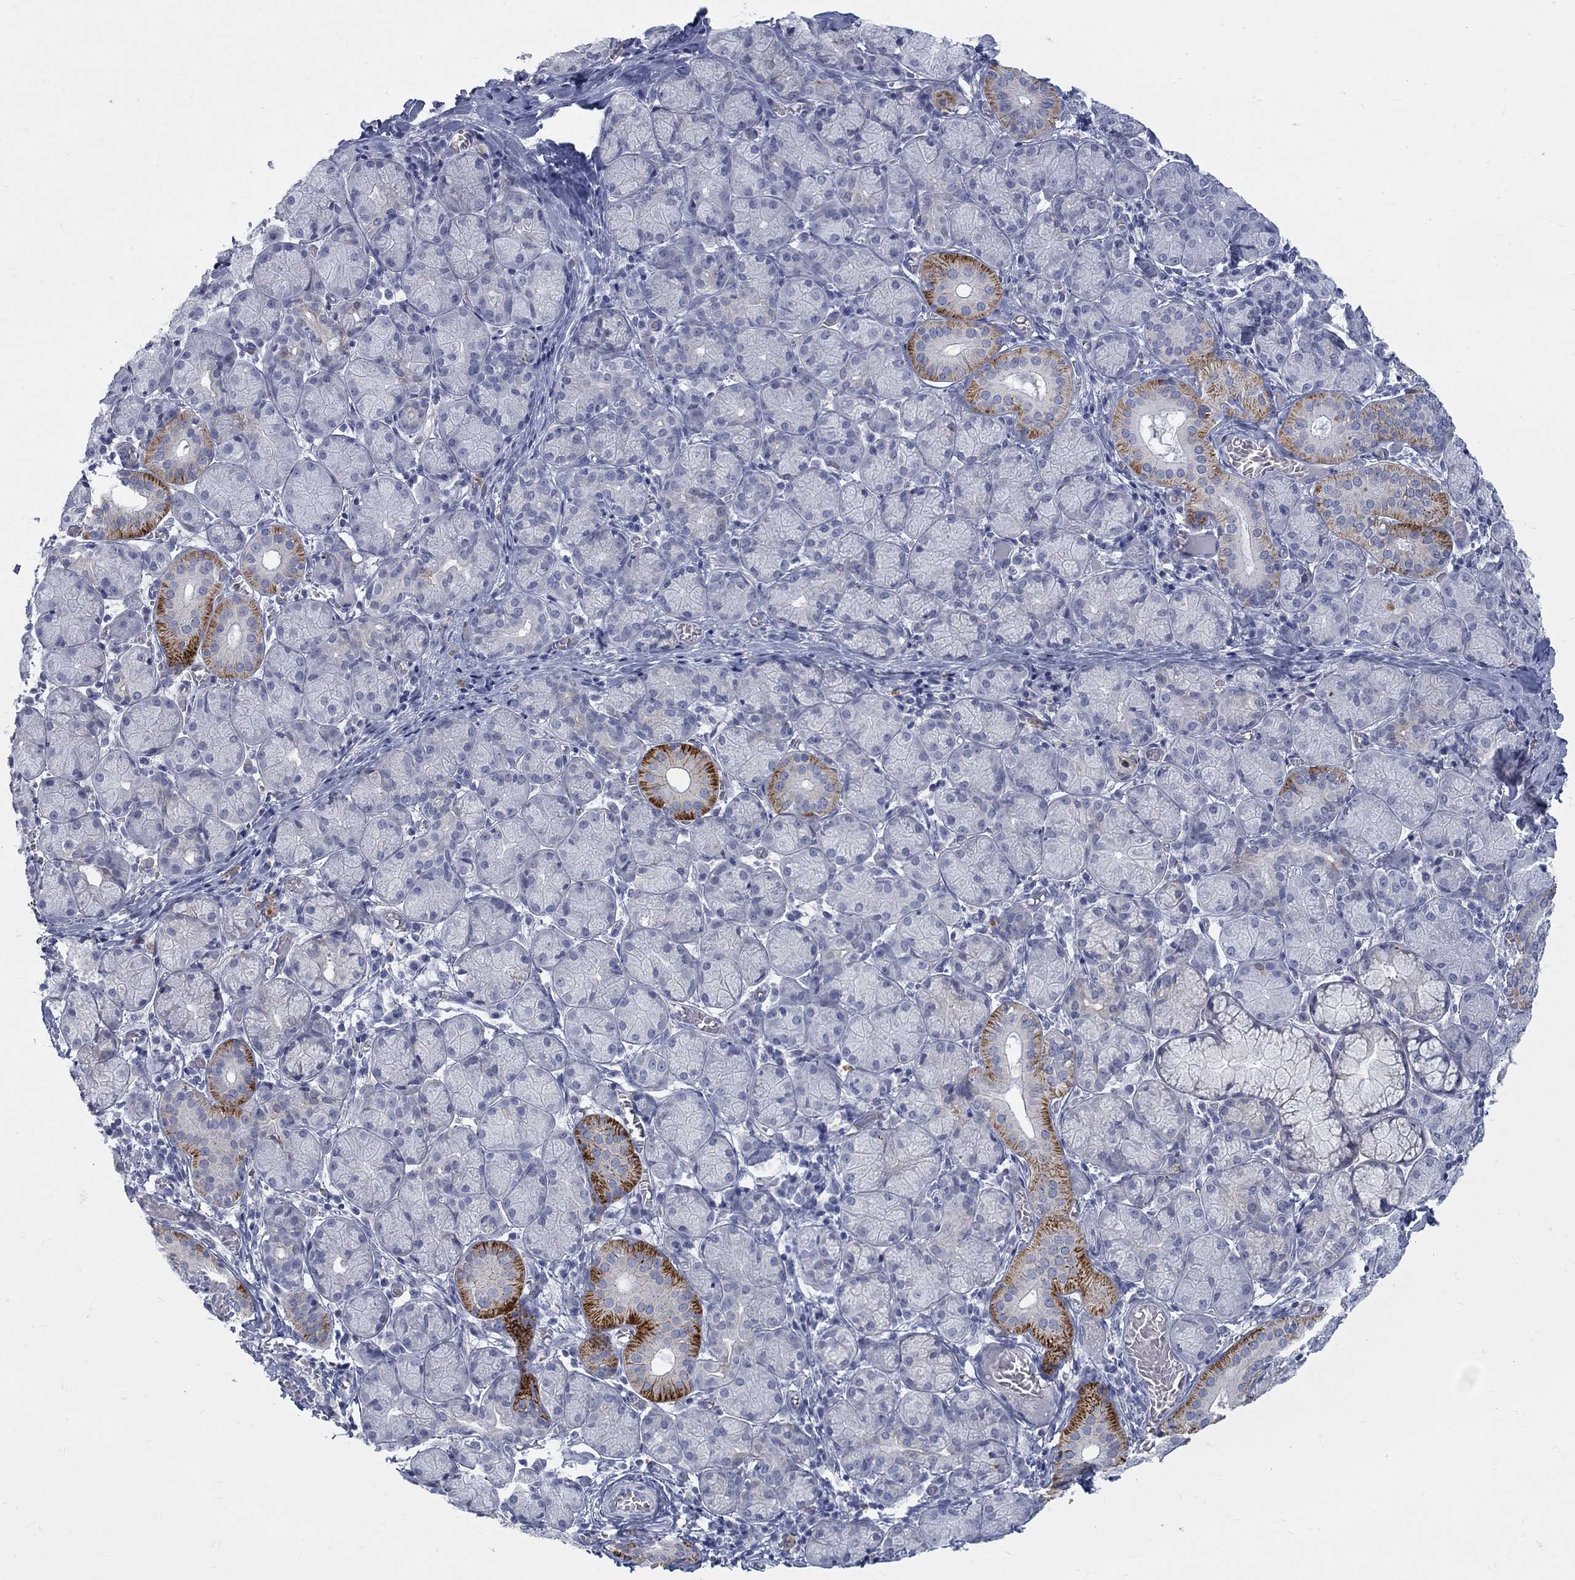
{"staining": {"intensity": "strong", "quantity": "<25%", "location": "cytoplasmic/membranous"}, "tissue": "salivary gland", "cell_type": "Glandular cells", "image_type": "normal", "snomed": [{"axis": "morphology", "description": "Normal tissue, NOS"}, {"axis": "topography", "description": "Salivary gland"}, {"axis": "topography", "description": "Peripheral nerve tissue"}], "caption": "Protein staining of normal salivary gland displays strong cytoplasmic/membranous expression in approximately <25% of glandular cells. The protein is shown in brown color, while the nuclei are stained blue.", "gene": "RFTN2", "patient": {"sex": "female", "age": 24}}